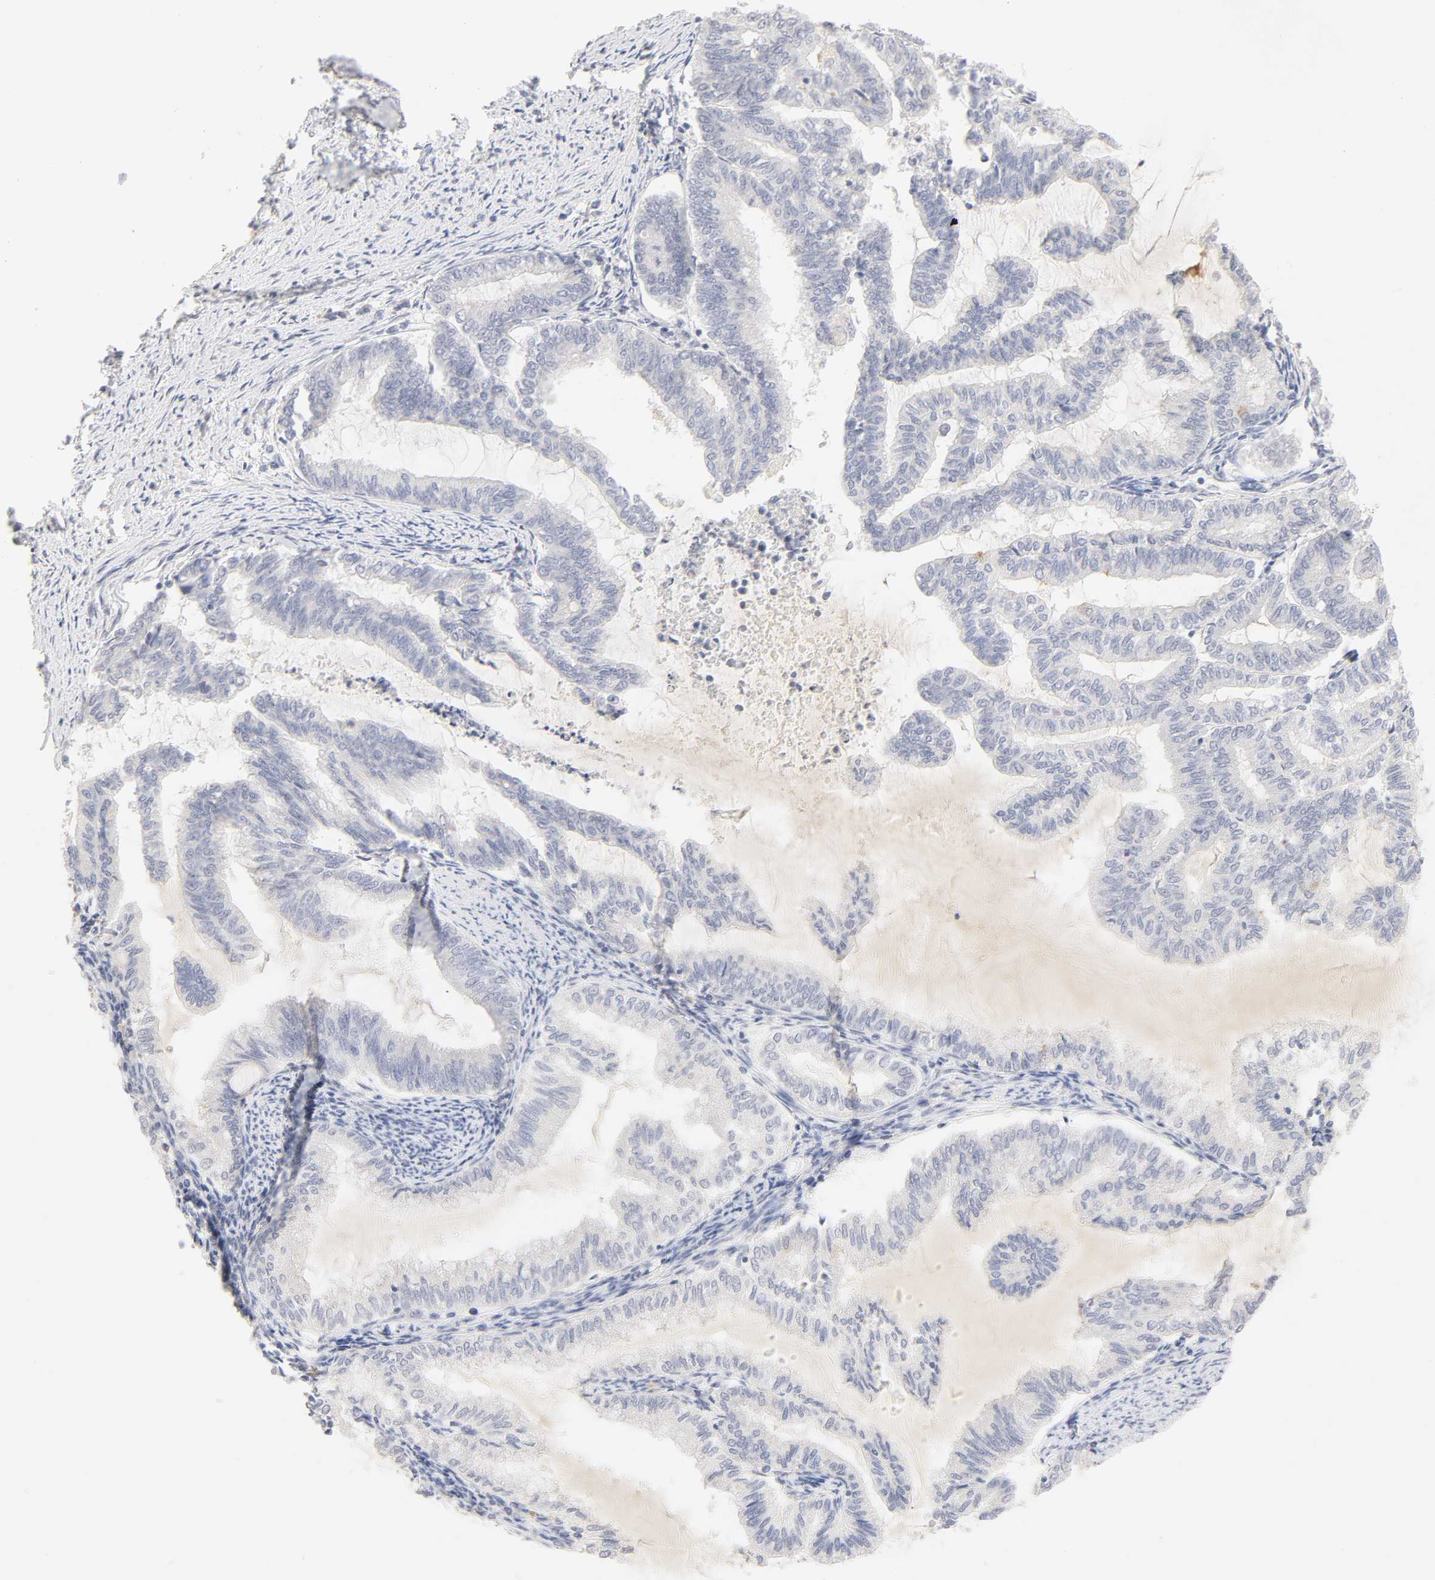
{"staining": {"intensity": "negative", "quantity": "none", "location": "none"}, "tissue": "endometrial cancer", "cell_type": "Tumor cells", "image_type": "cancer", "snomed": [{"axis": "morphology", "description": "Adenocarcinoma, NOS"}, {"axis": "topography", "description": "Endometrium"}], "caption": "Image shows no protein positivity in tumor cells of endometrial adenocarcinoma tissue.", "gene": "CYP4B1", "patient": {"sex": "female", "age": 79}}